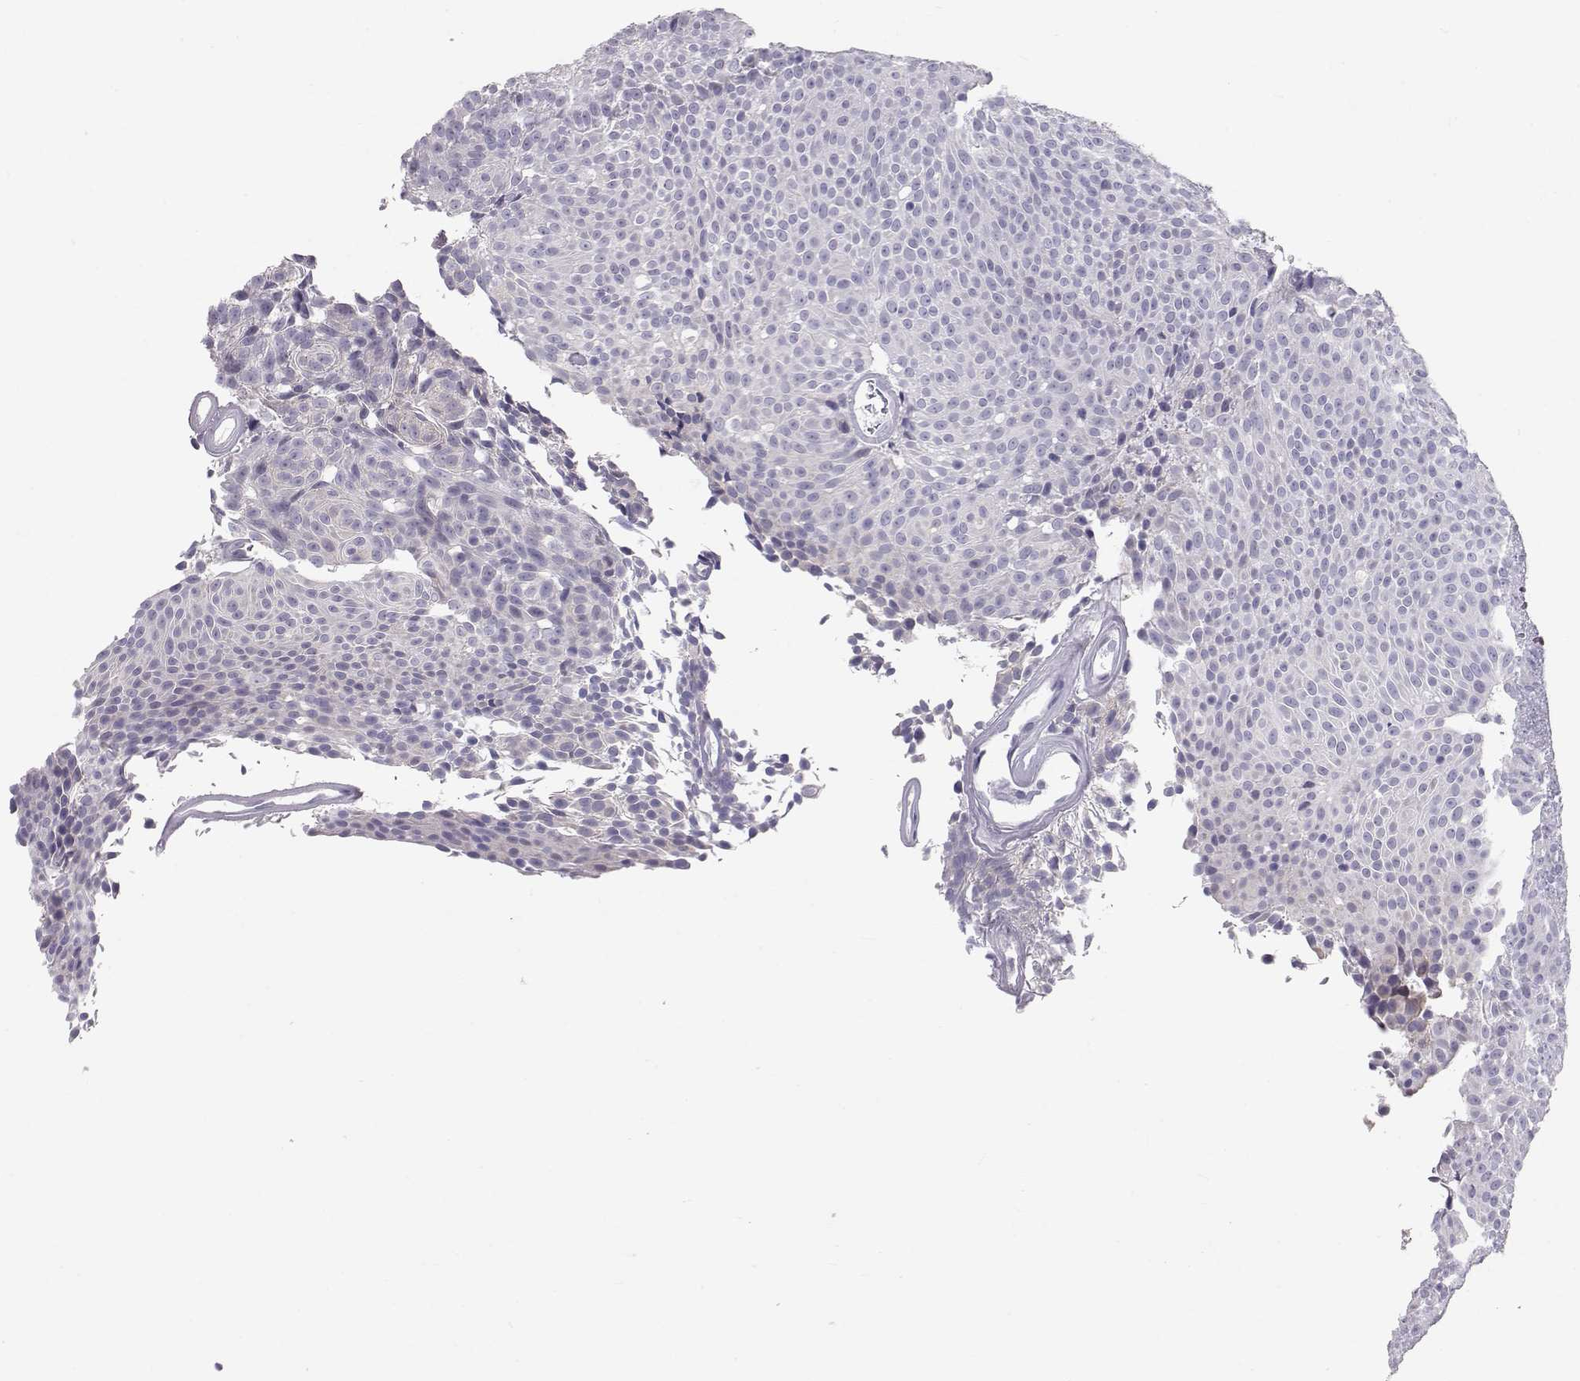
{"staining": {"intensity": "negative", "quantity": "none", "location": "none"}, "tissue": "urothelial cancer", "cell_type": "Tumor cells", "image_type": "cancer", "snomed": [{"axis": "morphology", "description": "Urothelial carcinoma, Low grade"}, {"axis": "topography", "description": "Urinary bladder"}], "caption": "The histopathology image displays no significant staining in tumor cells of low-grade urothelial carcinoma.", "gene": "RD3", "patient": {"sex": "male", "age": 77}}